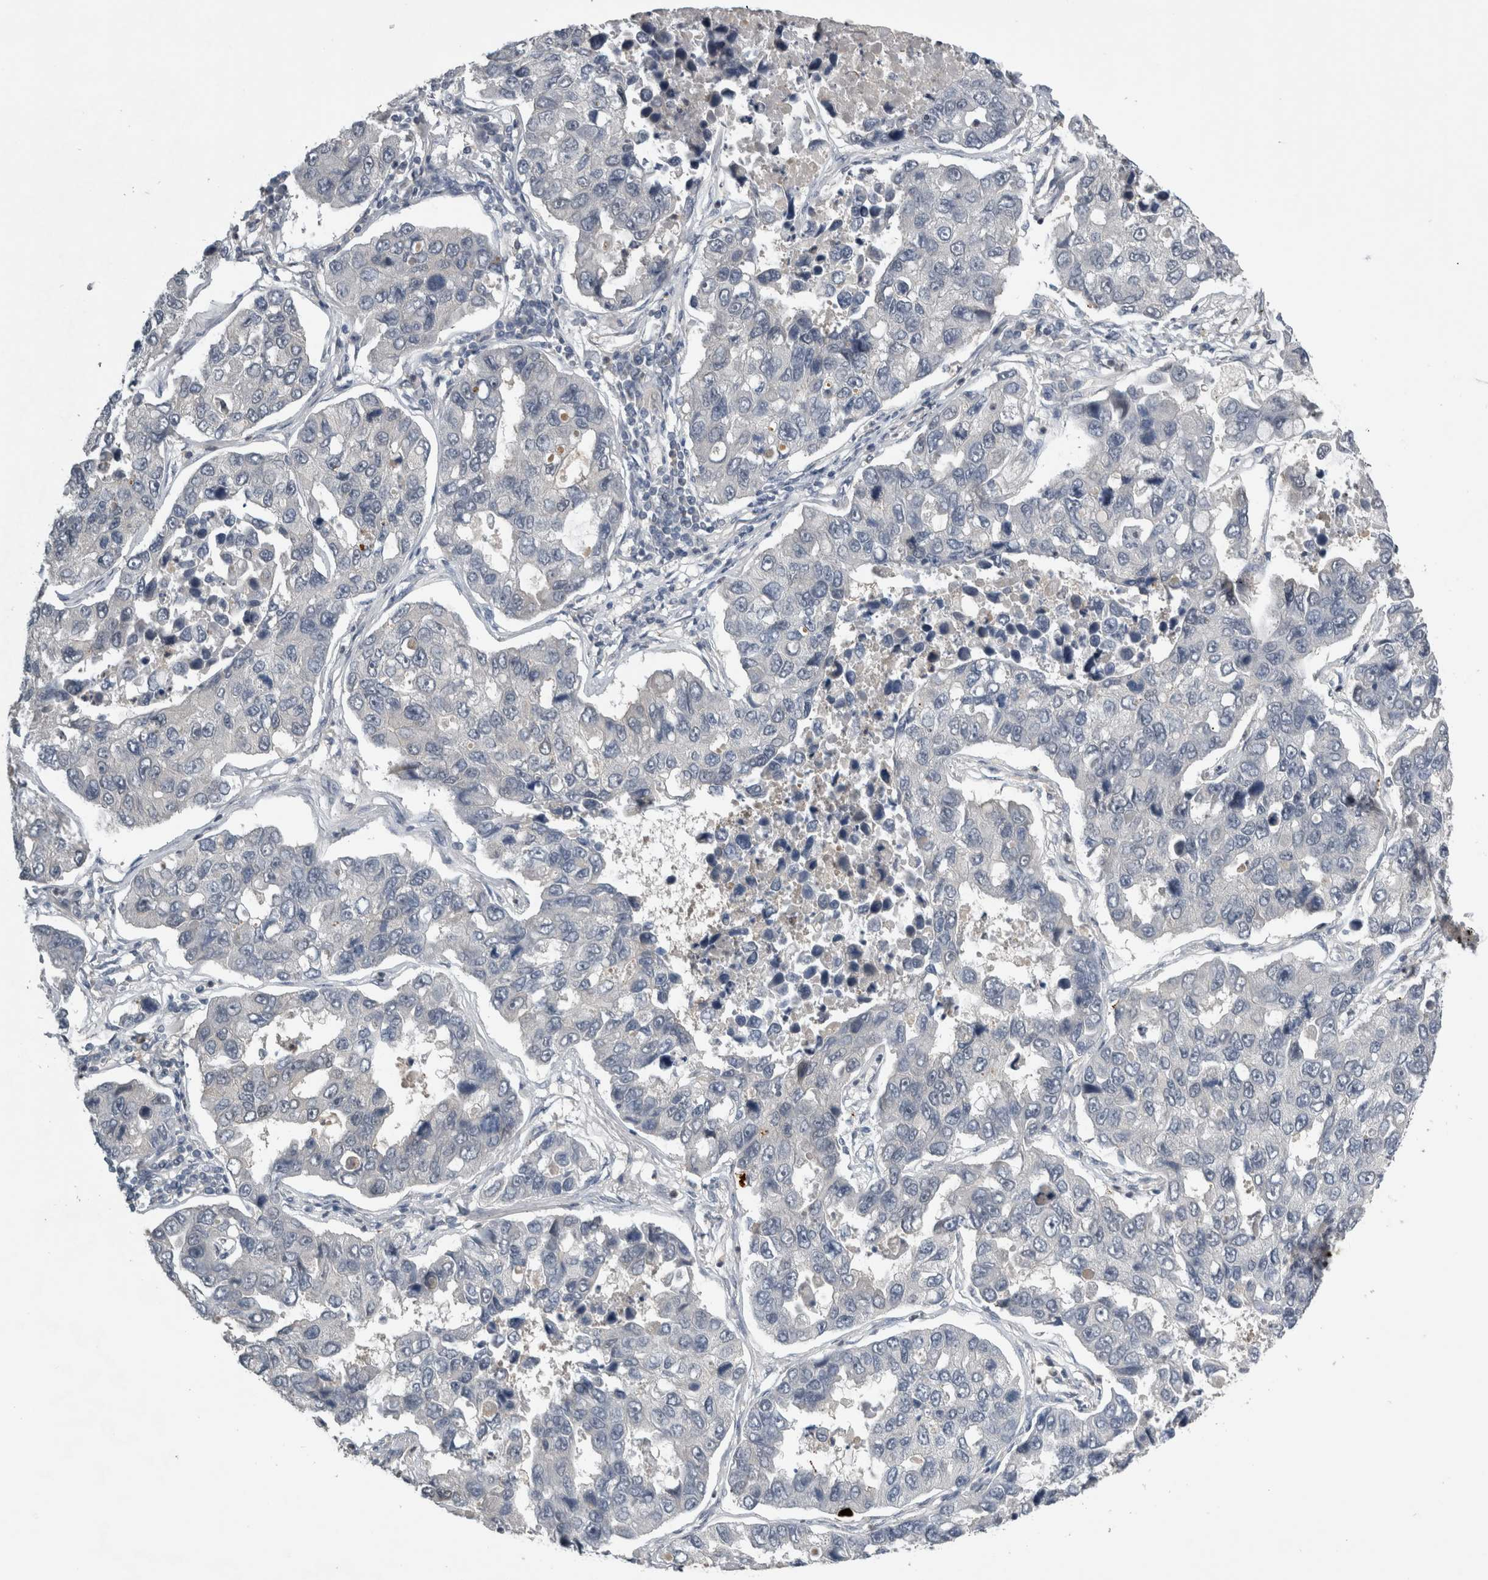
{"staining": {"intensity": "negative", "quantity": "none", "location": "none"}, "tissue": "lung cancer", "cell_type": "Tumor cells", "image_type": "cancer", "snomed": [{"axis": "morphology", "description": "Adenocarcinoma, NOS"}, {"axis": "topography", "description": "Lung"}], "caption": "Tumor cells are negative for protein expression in human lung cancer (adenocarcinoma).", "gene": "NAPRT", "patient": {"sex": "male", "age": 64}}